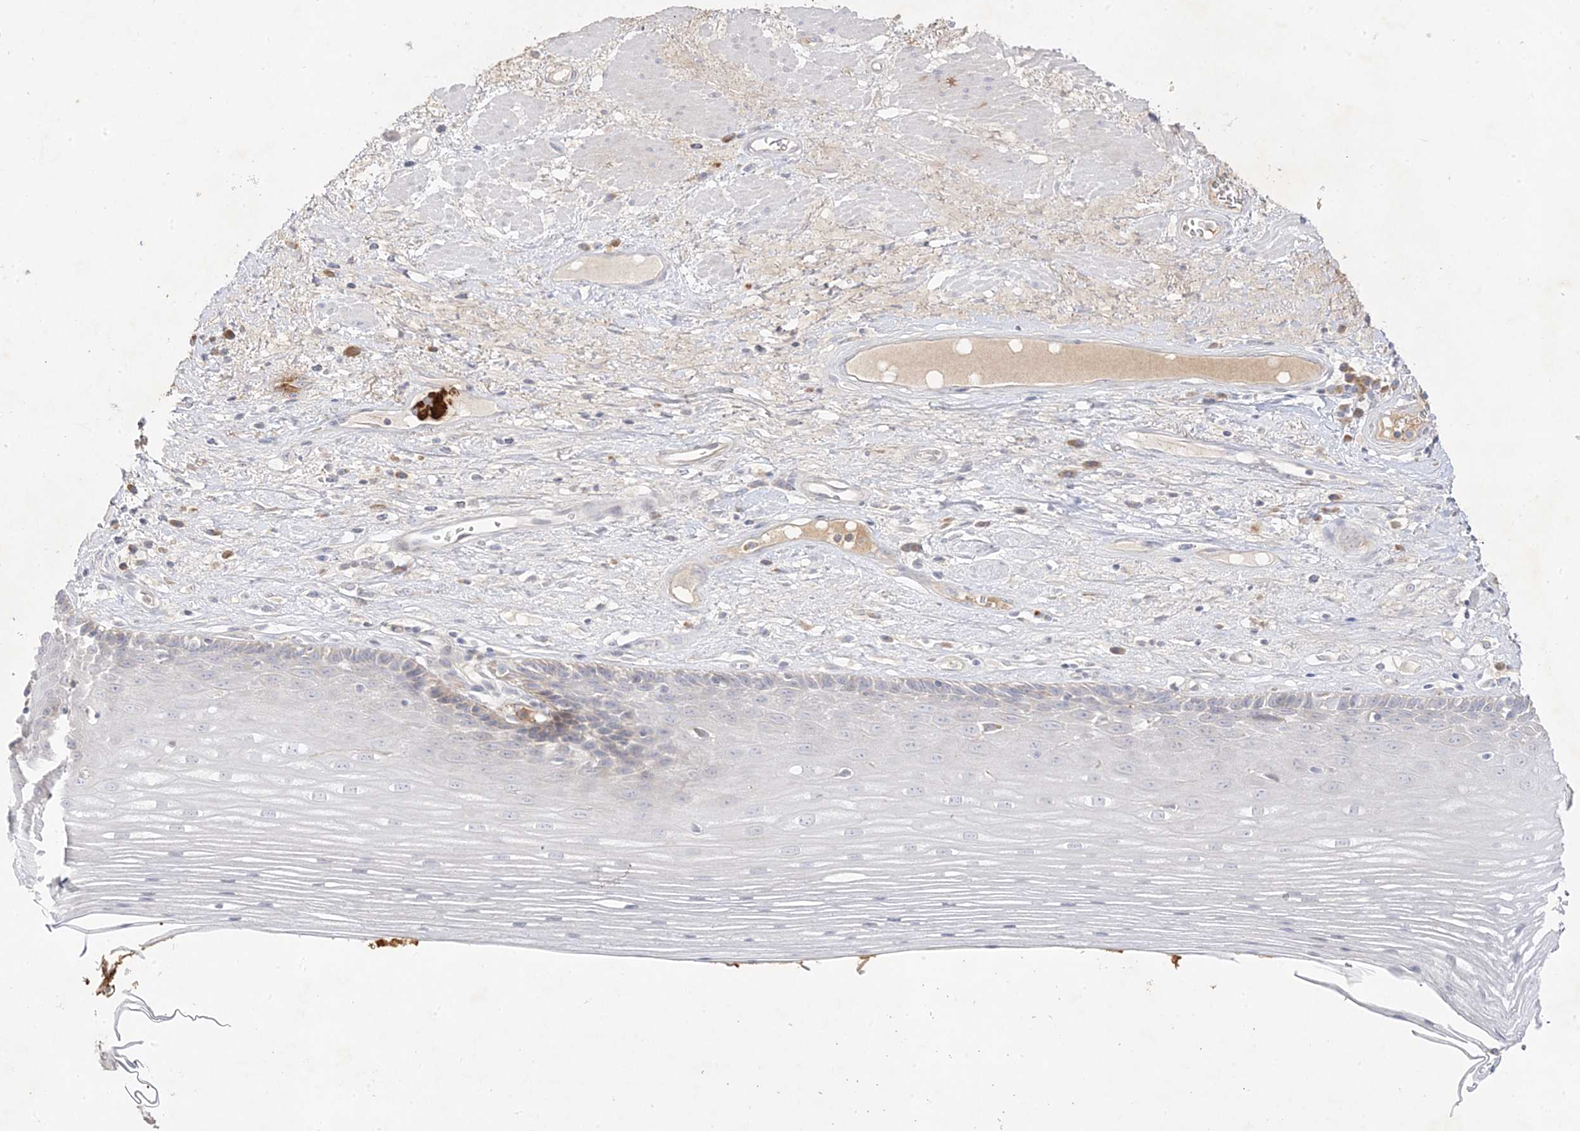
{"staining": {"intensity": "negative", "quantity": "none", "location": "none"}, "tissue": "esophagus", "cell_type": "Squamous epithelial cells", "image_type": "normal", "snomed": [{"axis": "morphology", "description": "Normal tissue, NOS"}, {"axis": "topography", "description": "Esophagus"}], "caption": "Squamous epithelial cells show no significant protein positivity in benign esophagus. (Stains: DAB immunohistochemistry (IHC) with hematoxylin counter stain, Microscopy: brightfield microscopy at high magnification).", "gene": "TRANK1", "patient": {"sex": "male", "age": 62}}